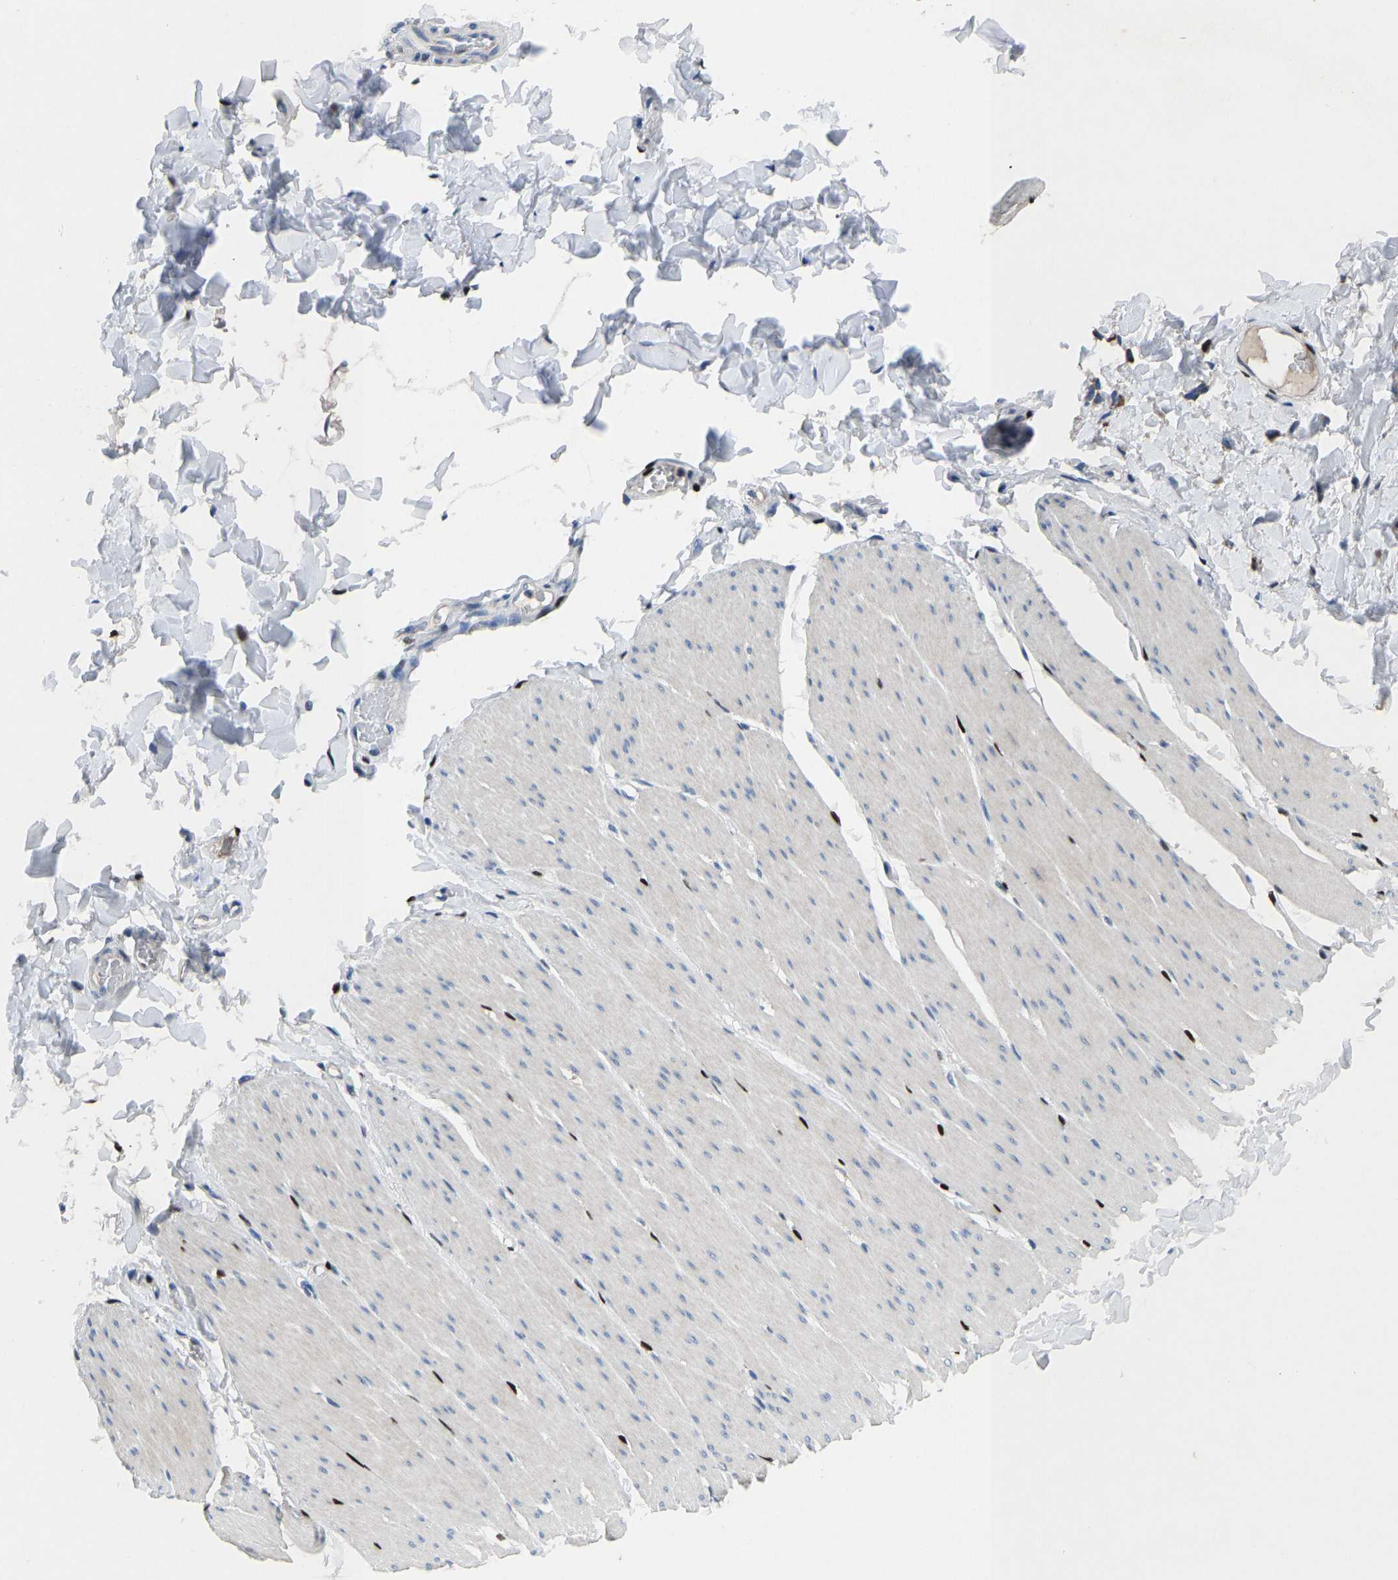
{"staining": {"intensity": "strong", "quantity": "25%-75%", "location": "nuclear"}, "tissue": "smooth muscle", "cell_type": "Smooth muscle cells", "image_type": "normal", "snomed": [{"axis": "morphology", "description": "Normal tissue, NOS"}, {"axis": "topography", "description": "Smooth muscle"}, {"axis": "topography", "description": "Colon"}], "caption": "Immunohistochemistry of unremarkable human smooth muscle shows high levels of strong nuclear positivity in approximately 25%-75% of smooth muscle cells.", "gene": "EGR1", "patient": {"sex": "male", "age": 67}}